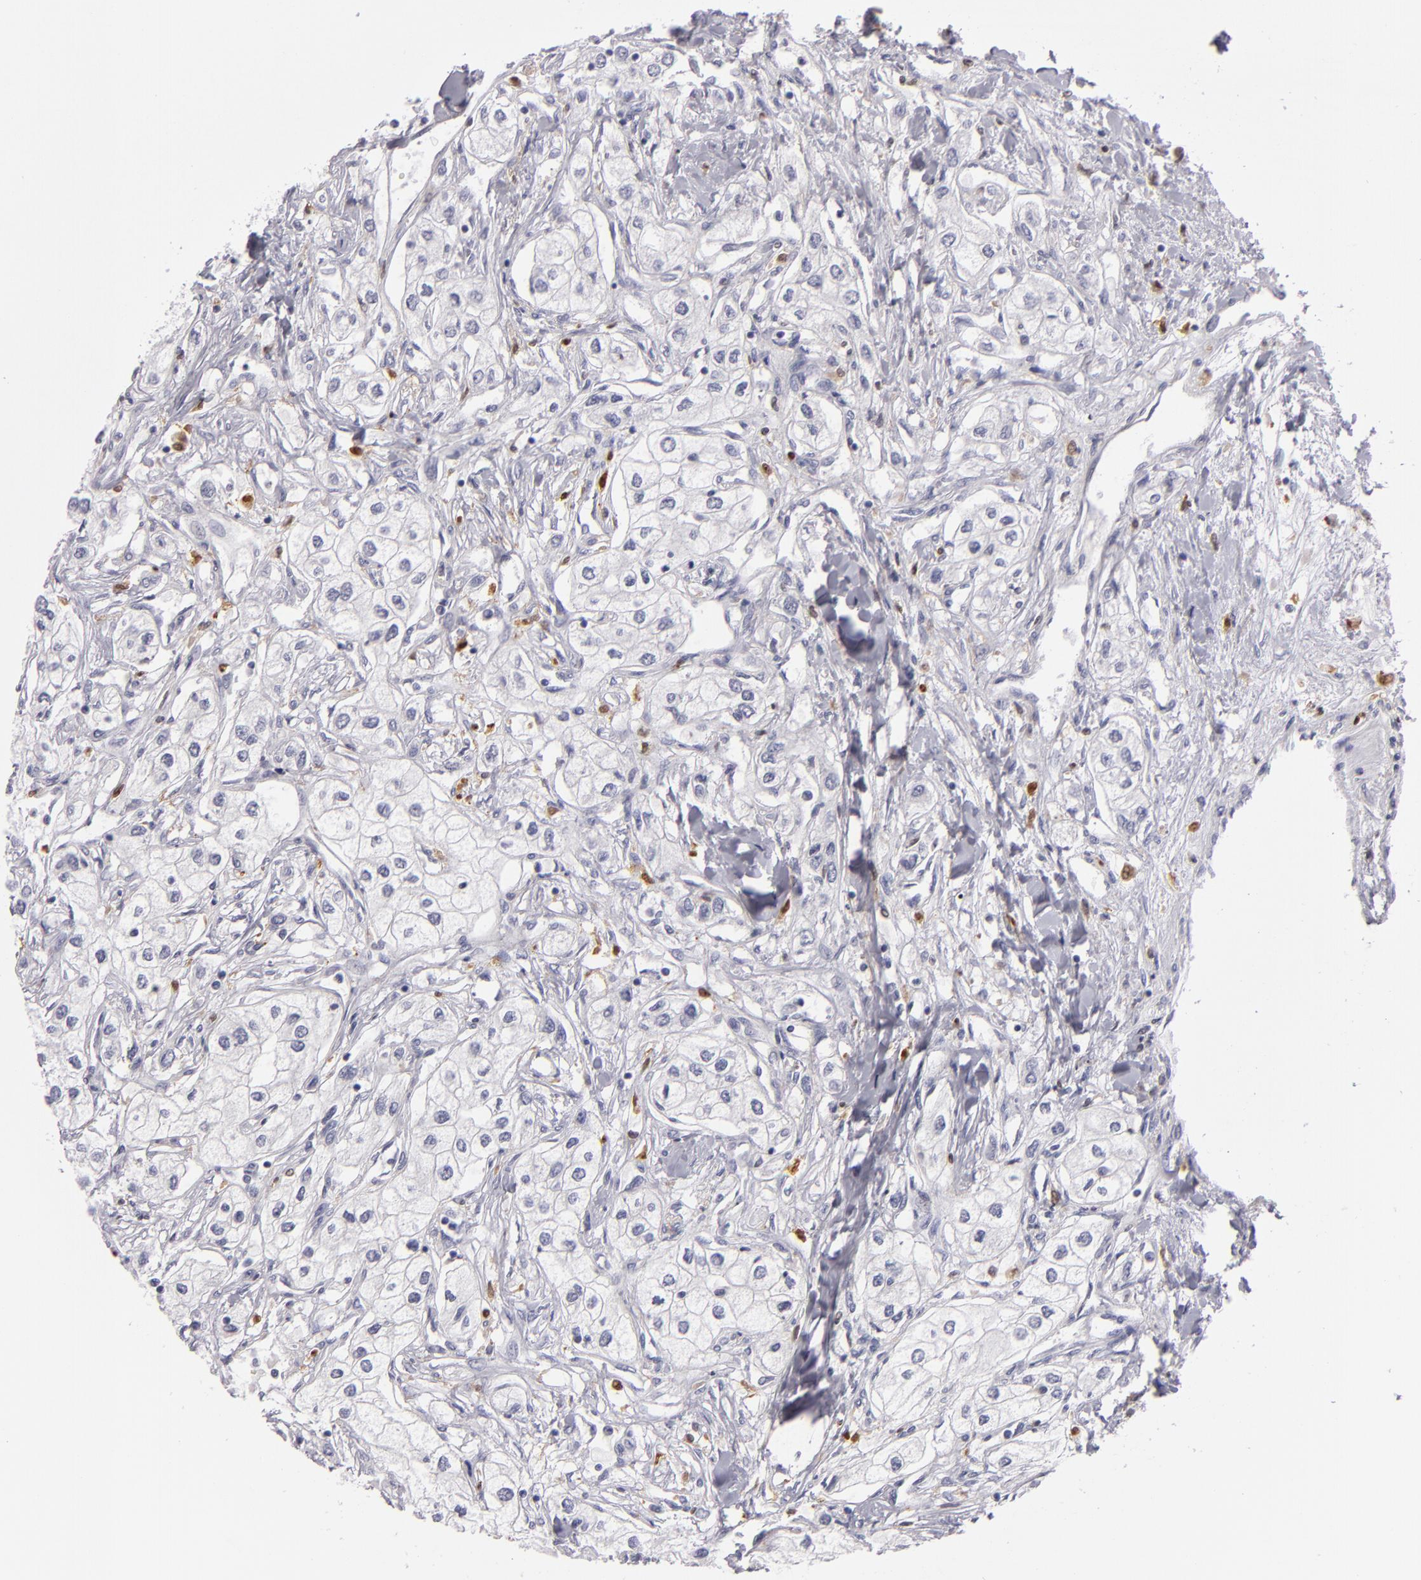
{"staining": {"intensity": "negative", "quantity": "none", "location": "none"}, "tissue": "renal cancer", "cell_type": "Tumor cells", "image_type": "cancer", "snomed": [{"axis": "morphology", "description": "Adenocarcinoma, NOS"}, {"axis": "topography", "description": "Kidney"}], "caption": "High power microscopy histopathology image of an immunohistochemistry photomicrograph of adenocarcinoma (renal), revealing no significant positivity in tumor cells. Brightfield microscopy of IHC stained with DAB (3,3'-diaminobenzidine) (brown) and hematoxylin (blue), captured at high magnification.", "gene": "F13A1", "patient": {"sex": "male", "age": 57}}